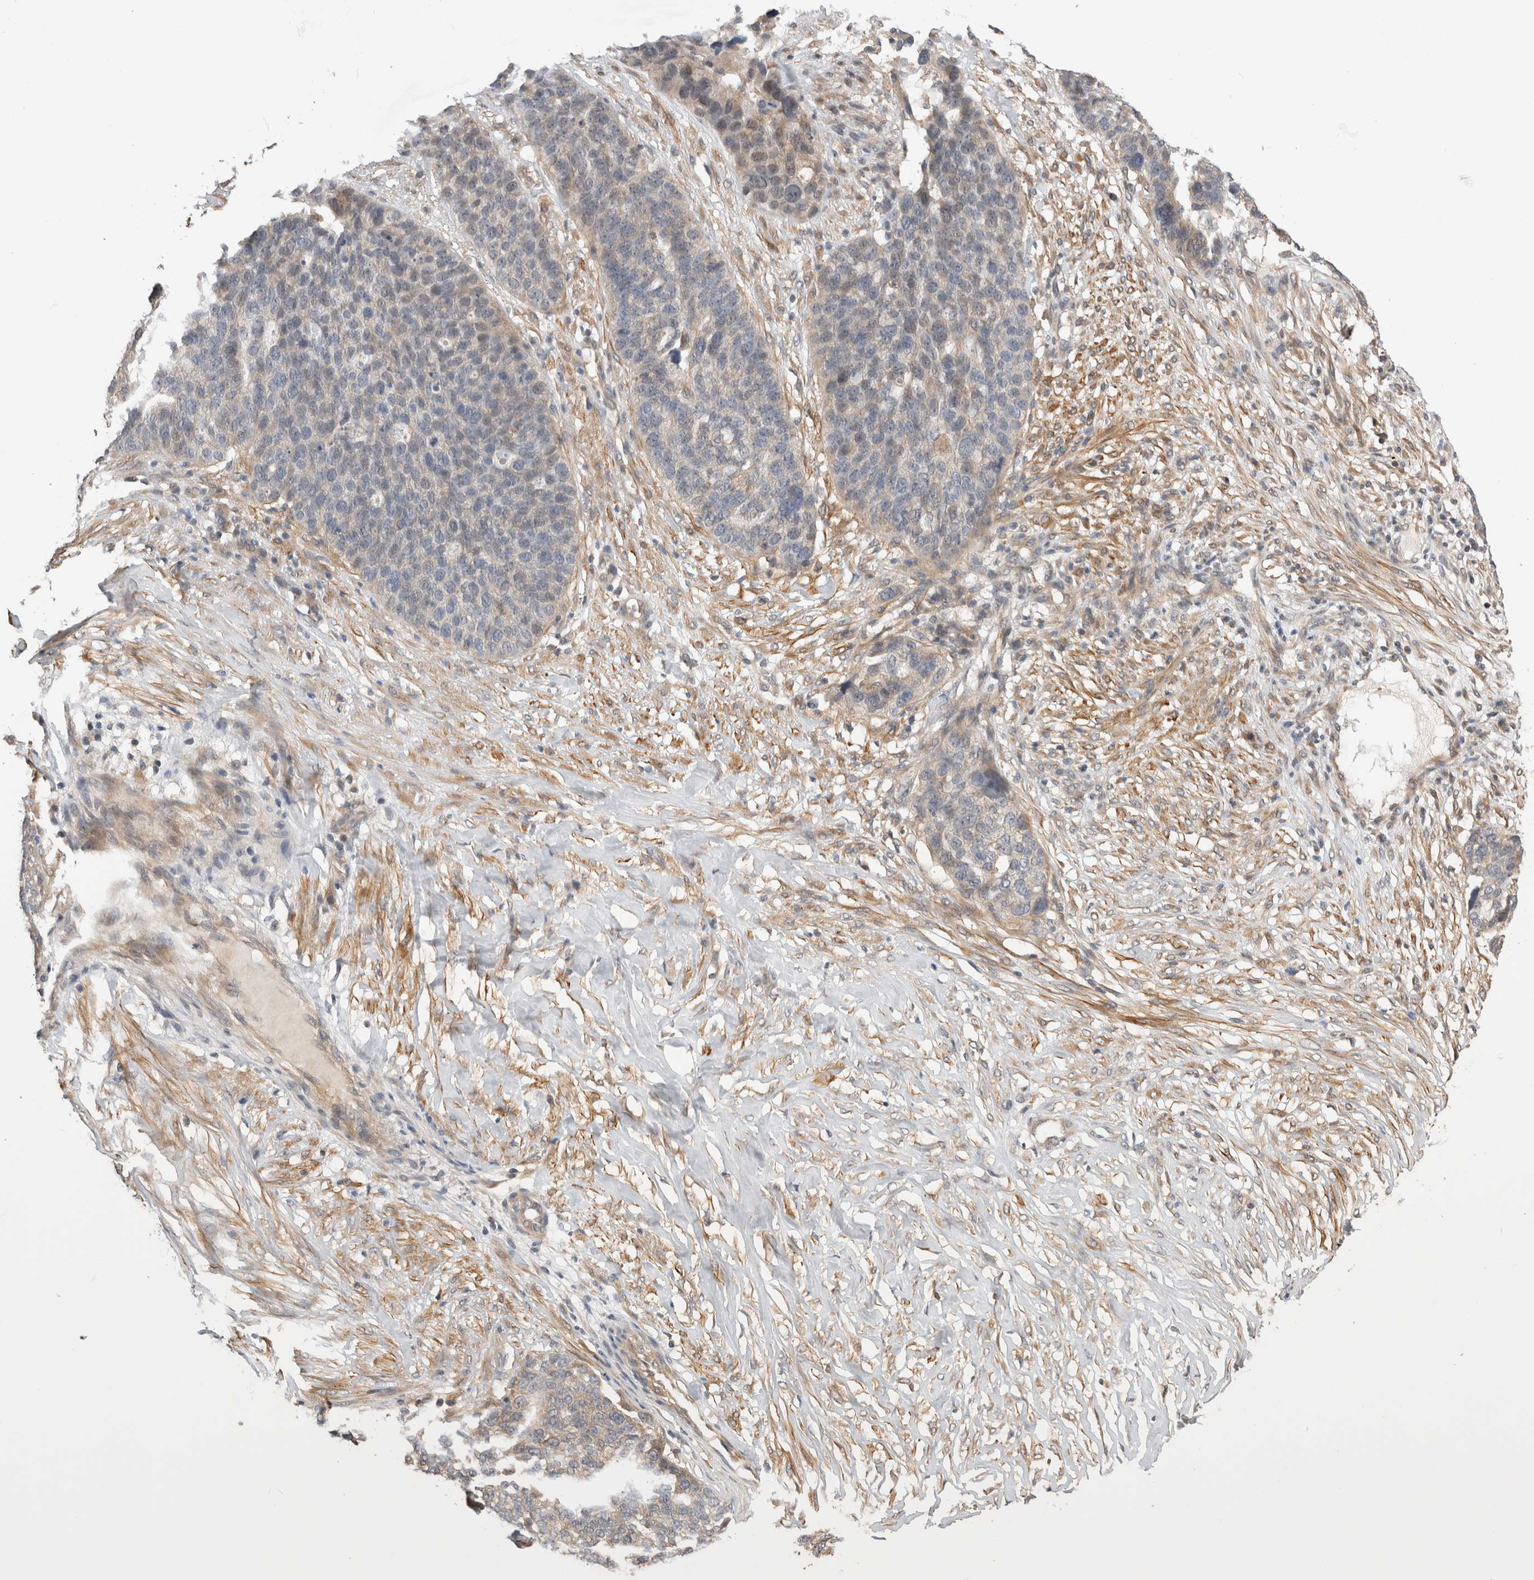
{"staining": {"intensity": "negative", "quantity": "none", "location": "none"}, "tissue": "ovarian cancer", "cell_type": "Tumor cells", "image_type": "cancer", "snomed": [{"axis": "morphology", "description": "Cystadenocarcinoma, serous, NOS"}, {"axis": "topography", "description": "Ovary"}], "caption": "There is no significant expression in tumor cells of ovarian cancer.", "gene": "PGM1", "patient": {"sex": "female", "age": 59}}